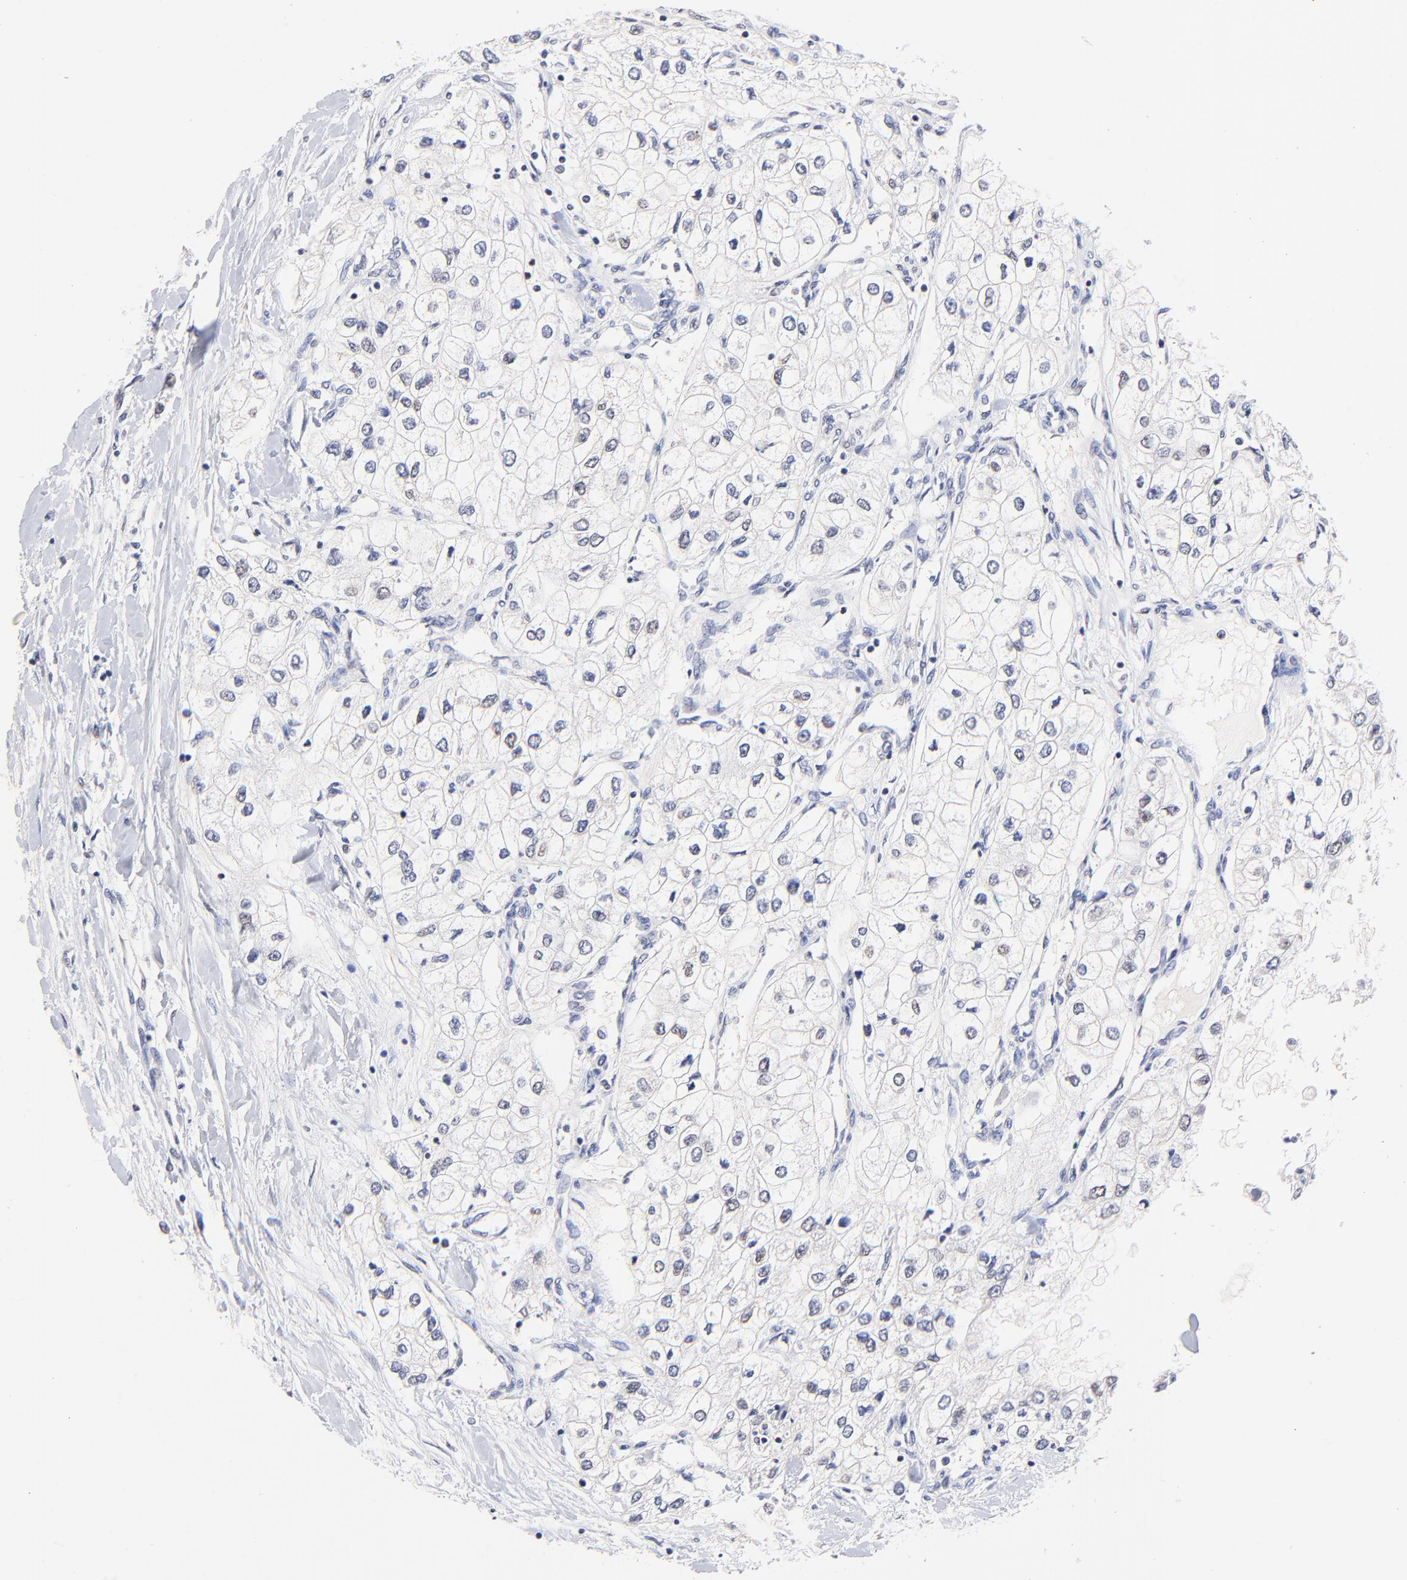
{"staining": {"intensity": "negative", "quantity": "none", "location": "none"}, "tissue": "renal cancer", "cell_type": "Tumor cells", "image_type": "cancer", "snomed": [{"axis": "morphology", "description": "Adenocarcinoma, NOS"}, {"axis": "topography", "description": "Kidney"}], "caption": "Human adenocarcinoma (renal) stained for a protein using IHC displays no positivity in tumor cells.", "gene": "ZNF155", "patient": {"sex": "male", "age": 57}}